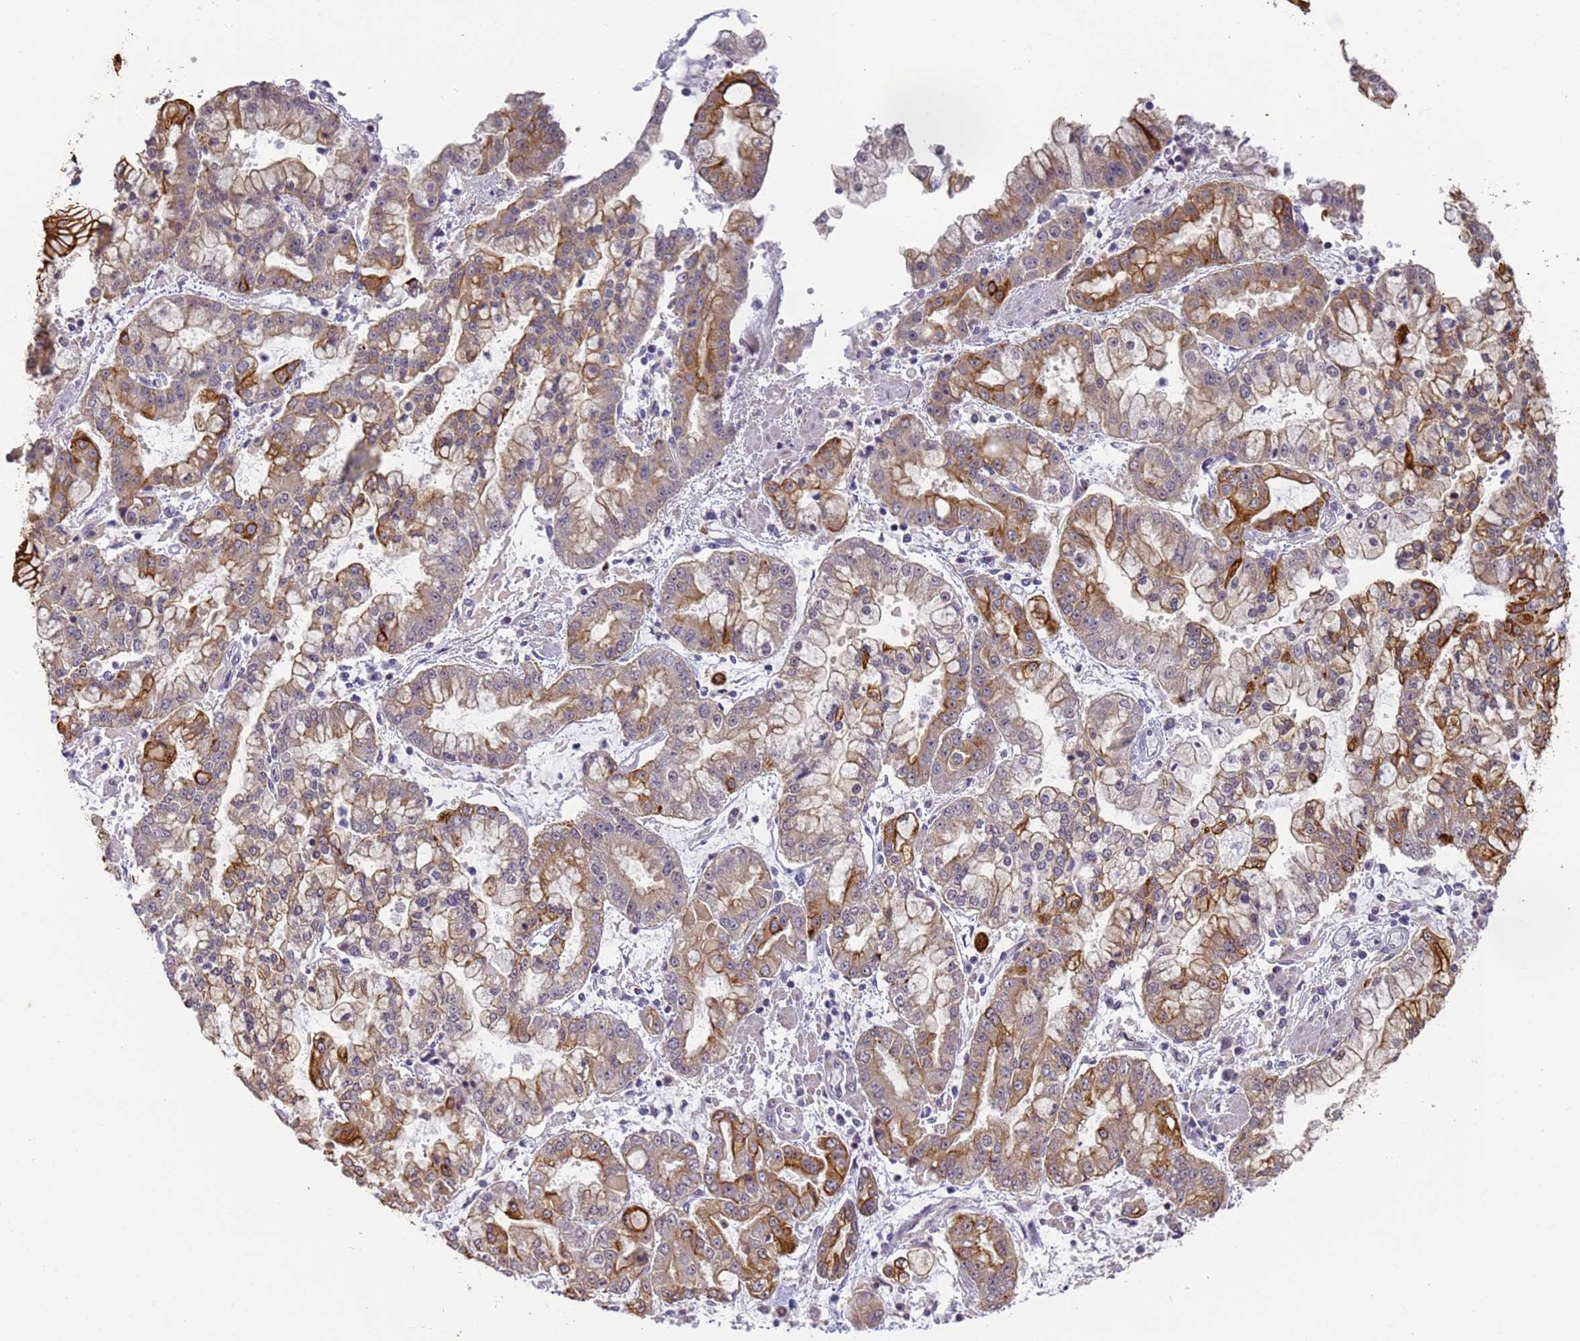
{"staining": {"intensity": "moderate", "quantity": "25%-75%", "location": "cytoplasmic/membranous"}, "tissue": "stomach cancer", "cell_type": "Tumor cells", "image_type": "cancer", "snomed": [{"axis": "morphology", "description": "Adenocarcinoma, NOS"}, {"axis": "topography", "description": "Stomach"}], "caption": "Immunohistochemical staining of human adenocarcinoma (stomach) exhibits medium levels of moderate cytoplasmic/membranous protein positivity in approximately 25%-75% of tumor cells.", "gene": "VWA3A", "patient": {"sex": "male", "age": 76}}